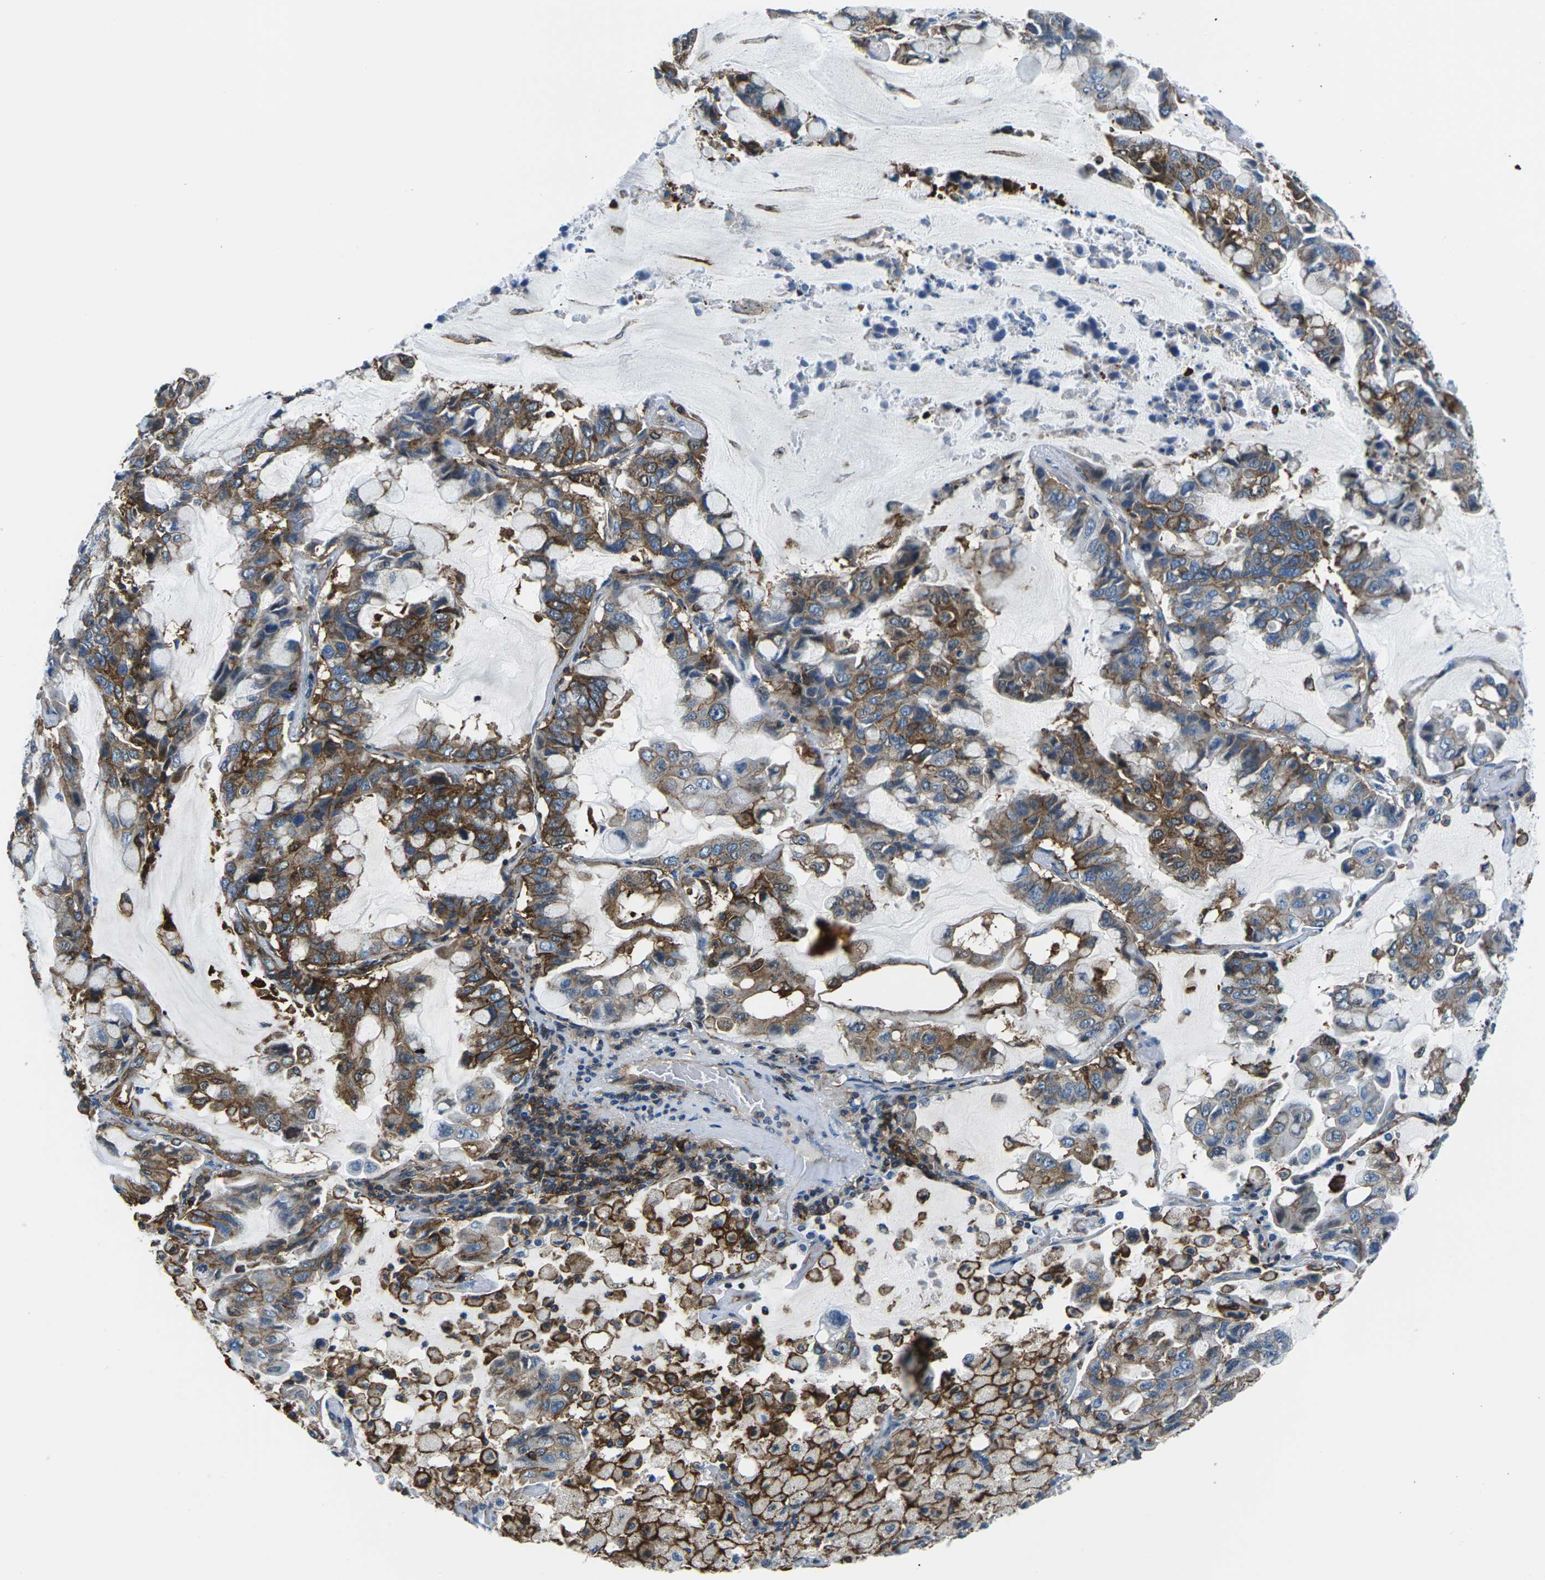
{"staining": {"intensity": "strong", "quantity": "25%-75%", "location": "cytoplasmic/membranous"}, "tissue": "lung cancer", "cell_type": "Tumor cells", "image_type": "cancer", "snomed": [{"axis": "morphology", "description": "Adenocarcinoma, NOS"}, {"axis": "topography", "description": "Lung"}], "caption": "Adenocarcinoma (lung) stained for a protein (brown) demonstrates strong cytoplasmic/membranous positive expression in approximately 25%-75% of tumor cells.", "gene": "SOCS4", "patient": {"sex": "male", "age": 64}}